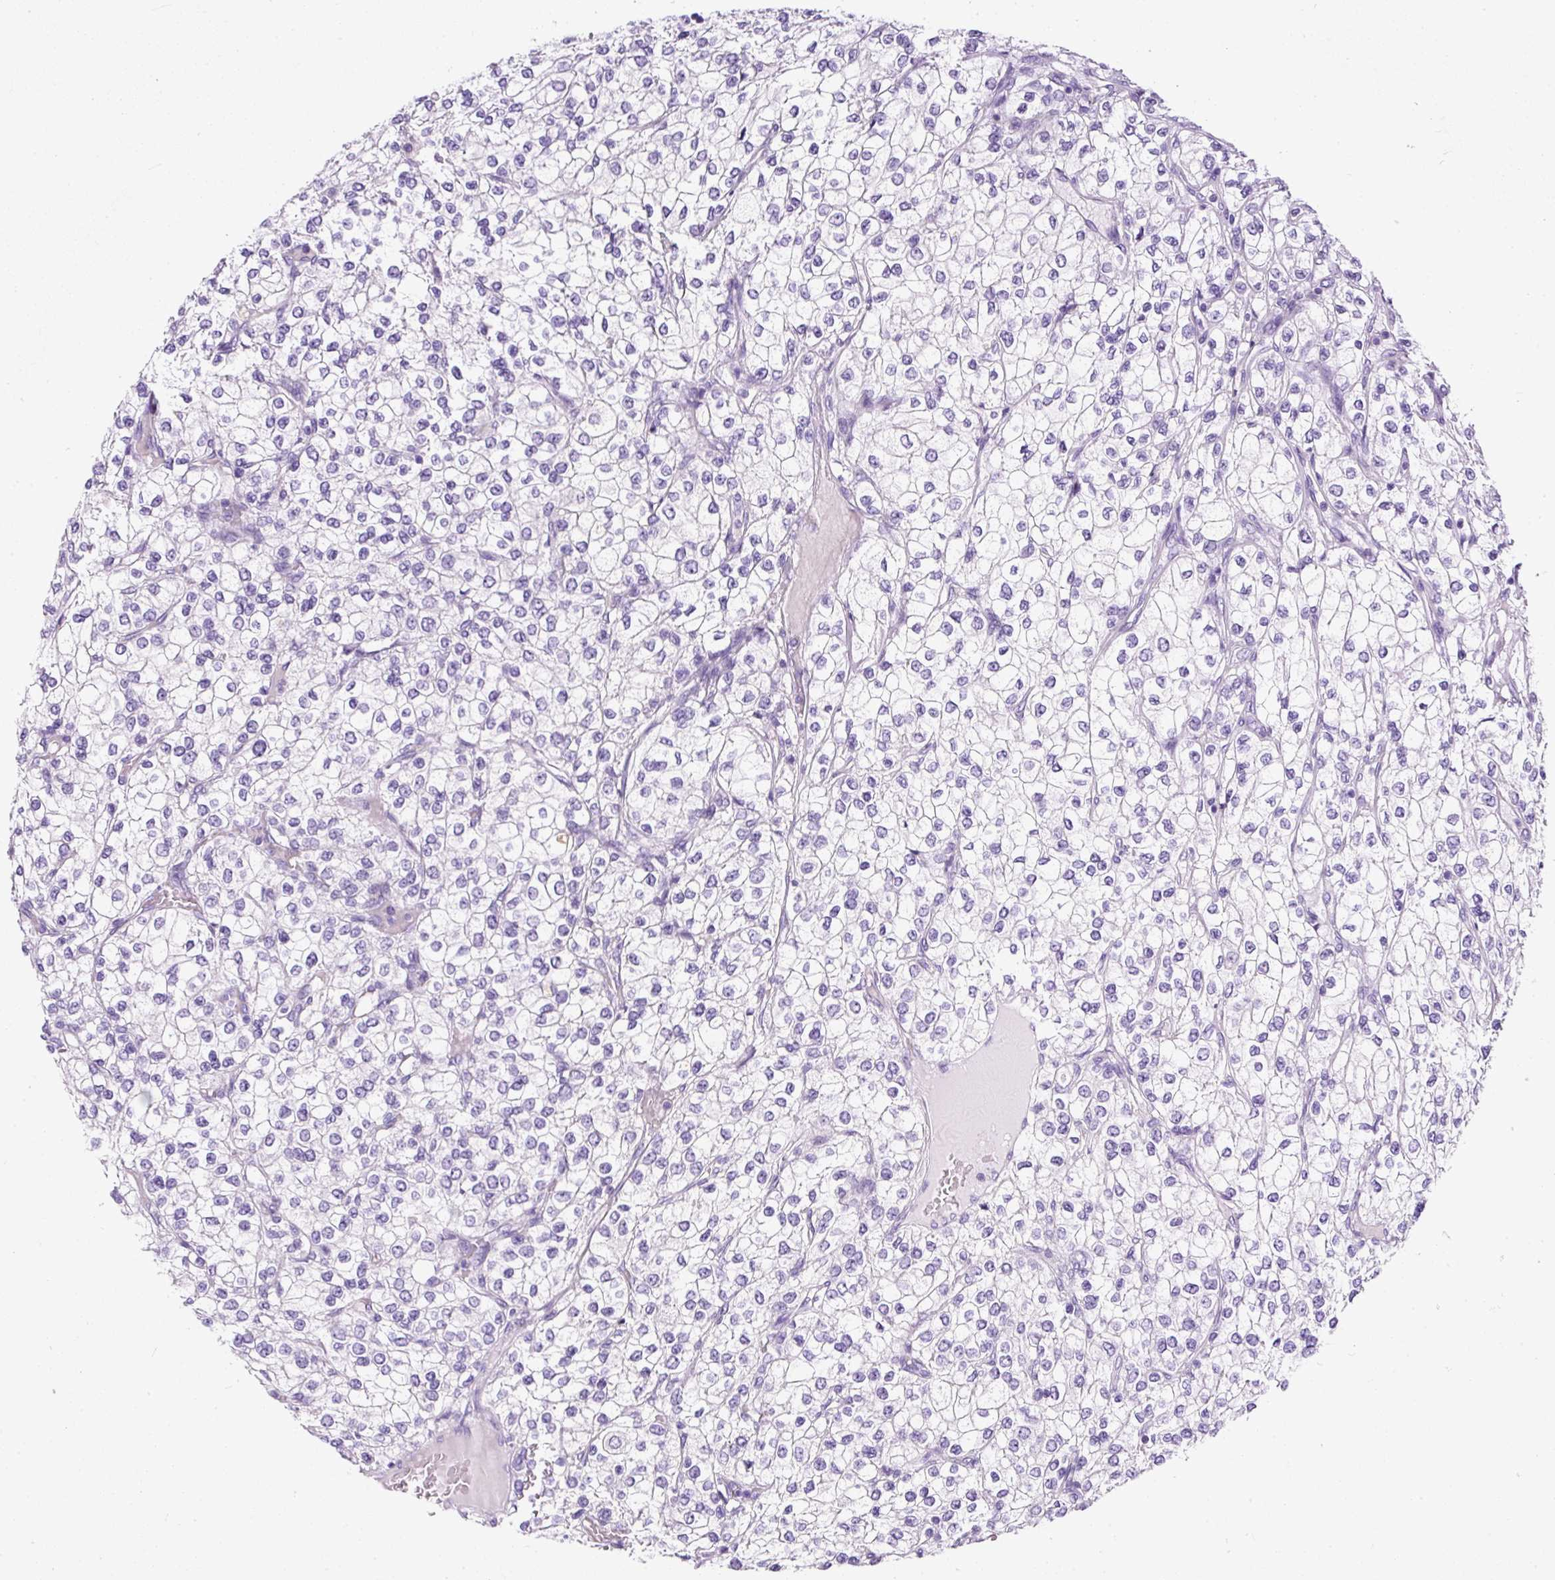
{"staining": {"intensity": "negative", "quantity": "none", "location": "none"}, "tissue": "renal cancer", "cell_type": "Tumor cells", "image_type": "cancer", "snomed": [{"axis": "morphology", "description": "Adenocarcinoma, NOS"}, {"axis": "topography", "description": "Kidney"}], "caption": "Renal cancer stained for a protein using immunohistochemistry (IHC) reveals no staining tumor cells.", "gene": "STOX2", "patient": {"sex": "male", "age": 80}}